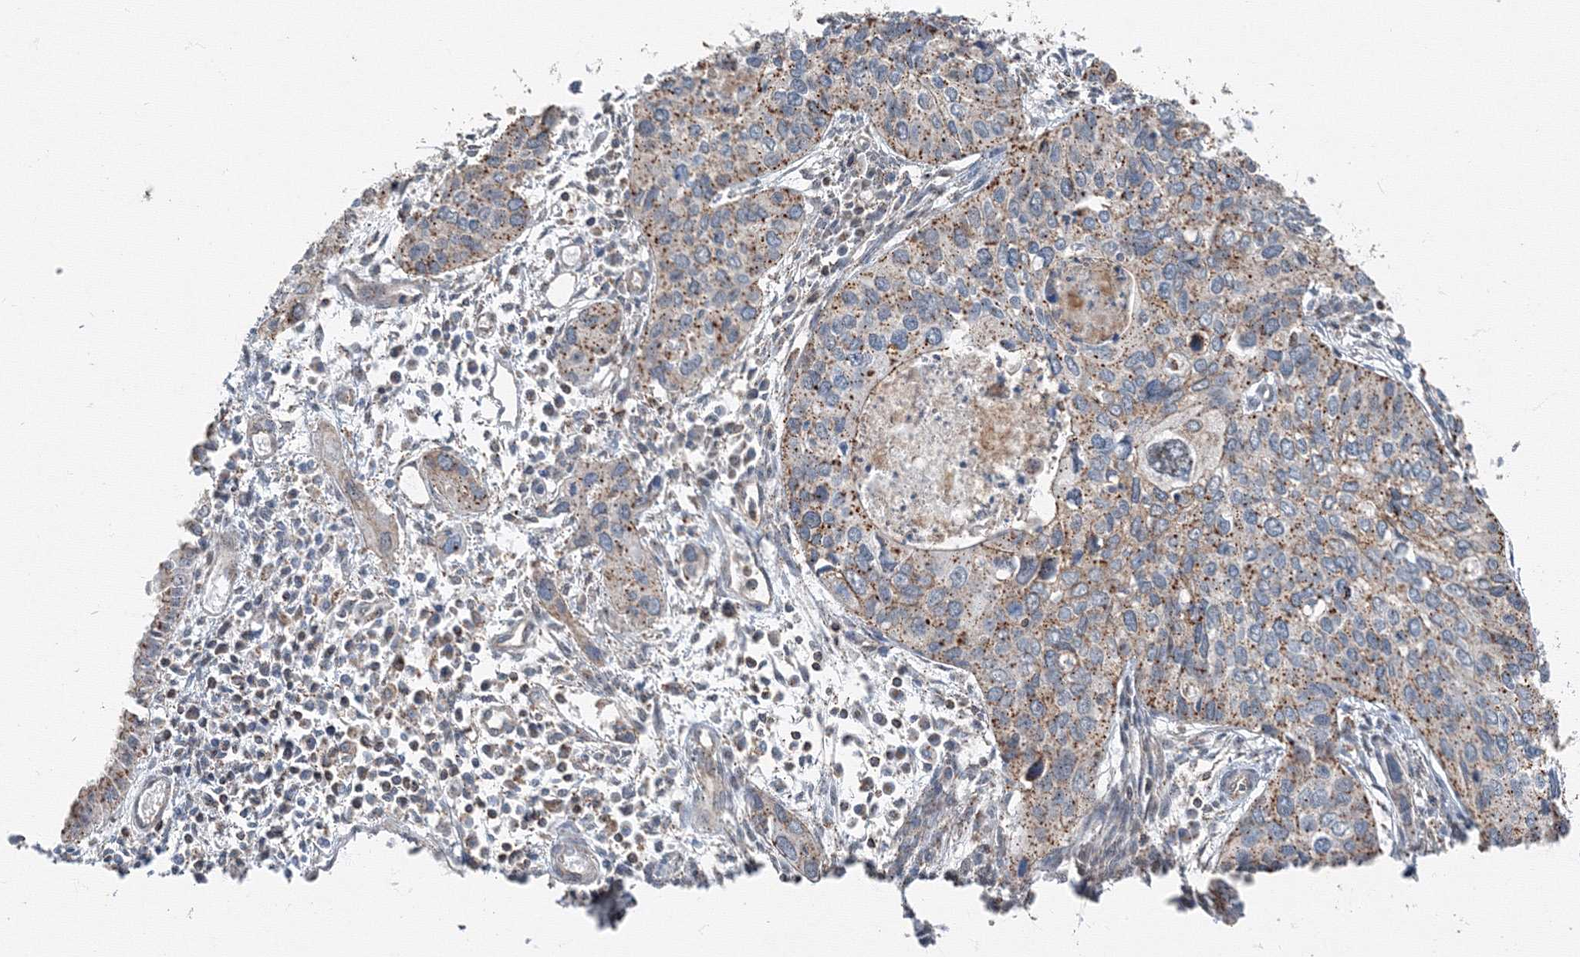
{"staining": {"intensity": "moderate", "quantity": ">75%", "location": "cytoplasmic/membranous"}, "tissue": "cervical cancer", "cell_type": "Tumor cells", "image_type": "cancer", "snomed": [{"axis": "morphology", "description": "Squamous cell carcinoma, NOS"}, {"axis": "topography", "description": "Cervix"}], "caption": "About >75% of tumor cells in cervical cancer (squamous cell carcinoma) exhibit moderate cytoplasmic/membranous protein staining as visualized by brown immunohistochemical staining.", "gene": "AASDH", "patient": {"sex": "female", "age": 55}}